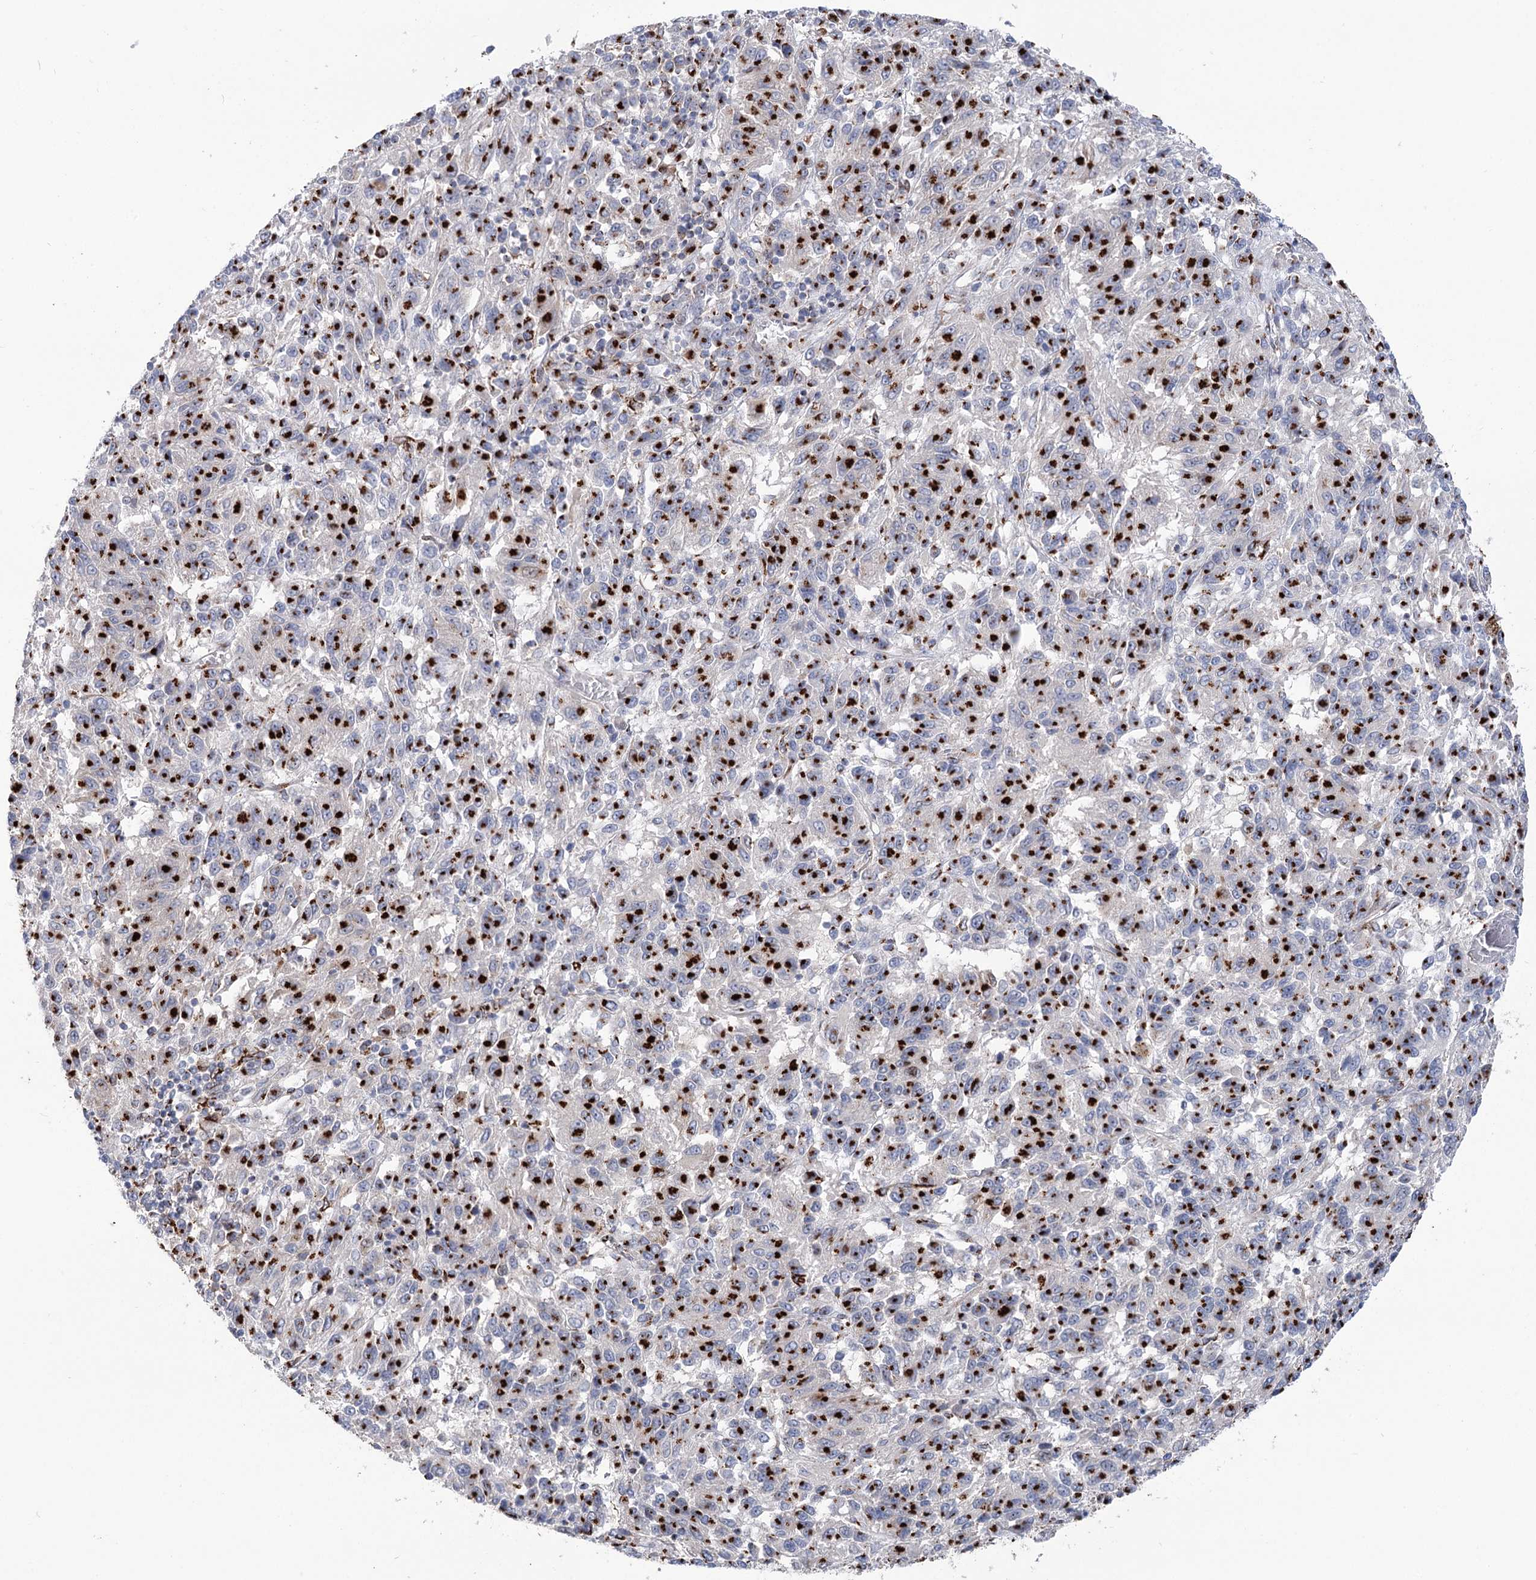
{"staining": {"intensity": "strong", "quantity": ">75%", "location": "cytoplasmic/membranous"}, "tissue": "melanoma", "cell_type": "Tumor cells", "image_type": "cancer", "snomed": [{"axis": "morphology", "description": "Malignant melanoma, Metastatic site"}, {"axis": "topography", "description": "Lung"}], "caption": "IHC of human malignant melanoma (metastatic site) reveals high levels of strong cytoplasmic/membranous expression in about >75% of tumor cells.", "gene": "TMEM165", "patient": {"sex": "male", "age": 64}}